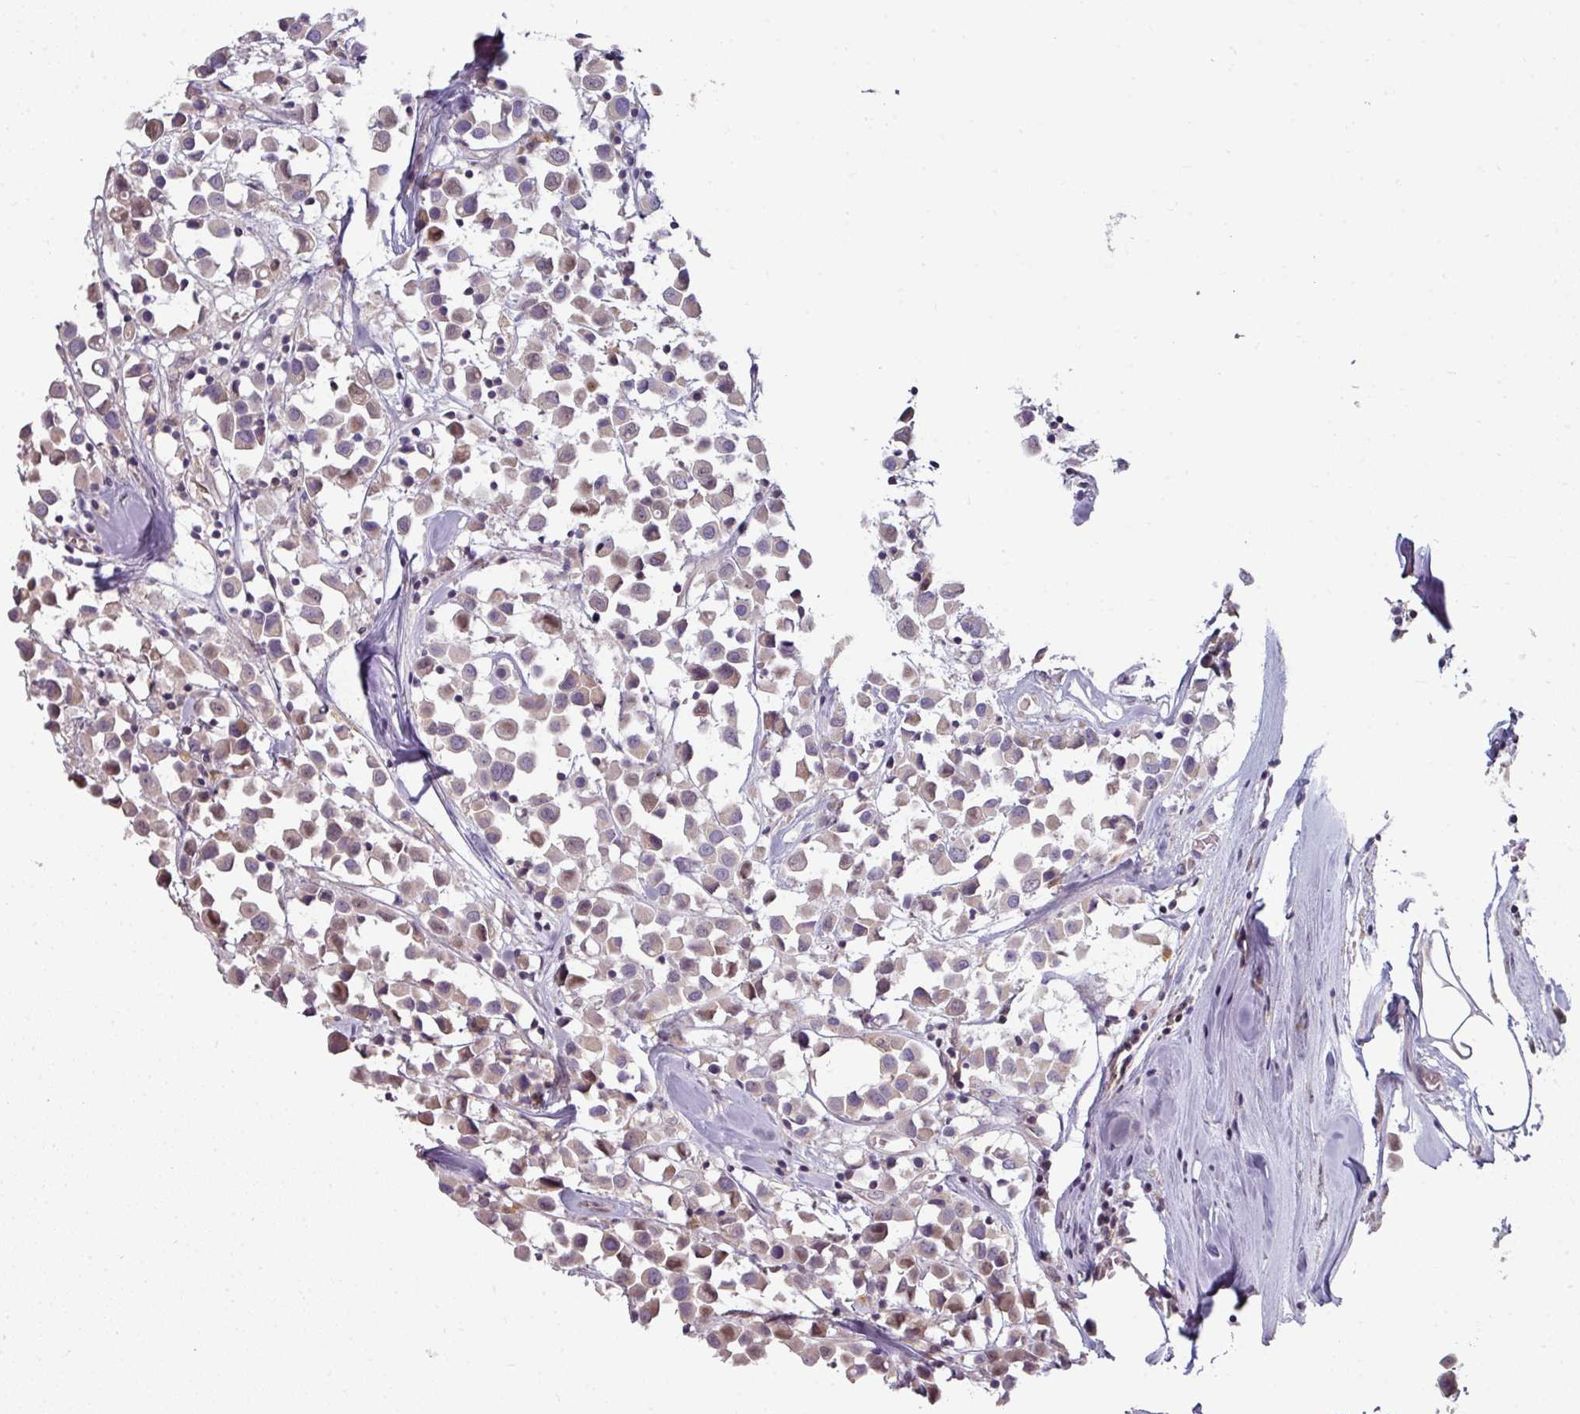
{"staining": {"intensity": "weak", "quantity": ">75%", "location": "cytoplasmic/membranous"}, "tissue": "breast cancer", "cell_type": "Tumor cells", "image_type": "cancer", "snomed": [{"axis": "morphology", "description": "Duct carcinoma"}, {"axis": "topography", "description": "Breast"}], "caption": "Breast cancer (intraductal carcinoma) stained with DAB immunohistochemistry (IHC) reveals low levels of weak cytoplasmic/membranous staining in about >75% of tumor cells. Nuclei are stained in blue.", "gene": "SWSAP1", "patient": {"sex": "female", "age": 61}}